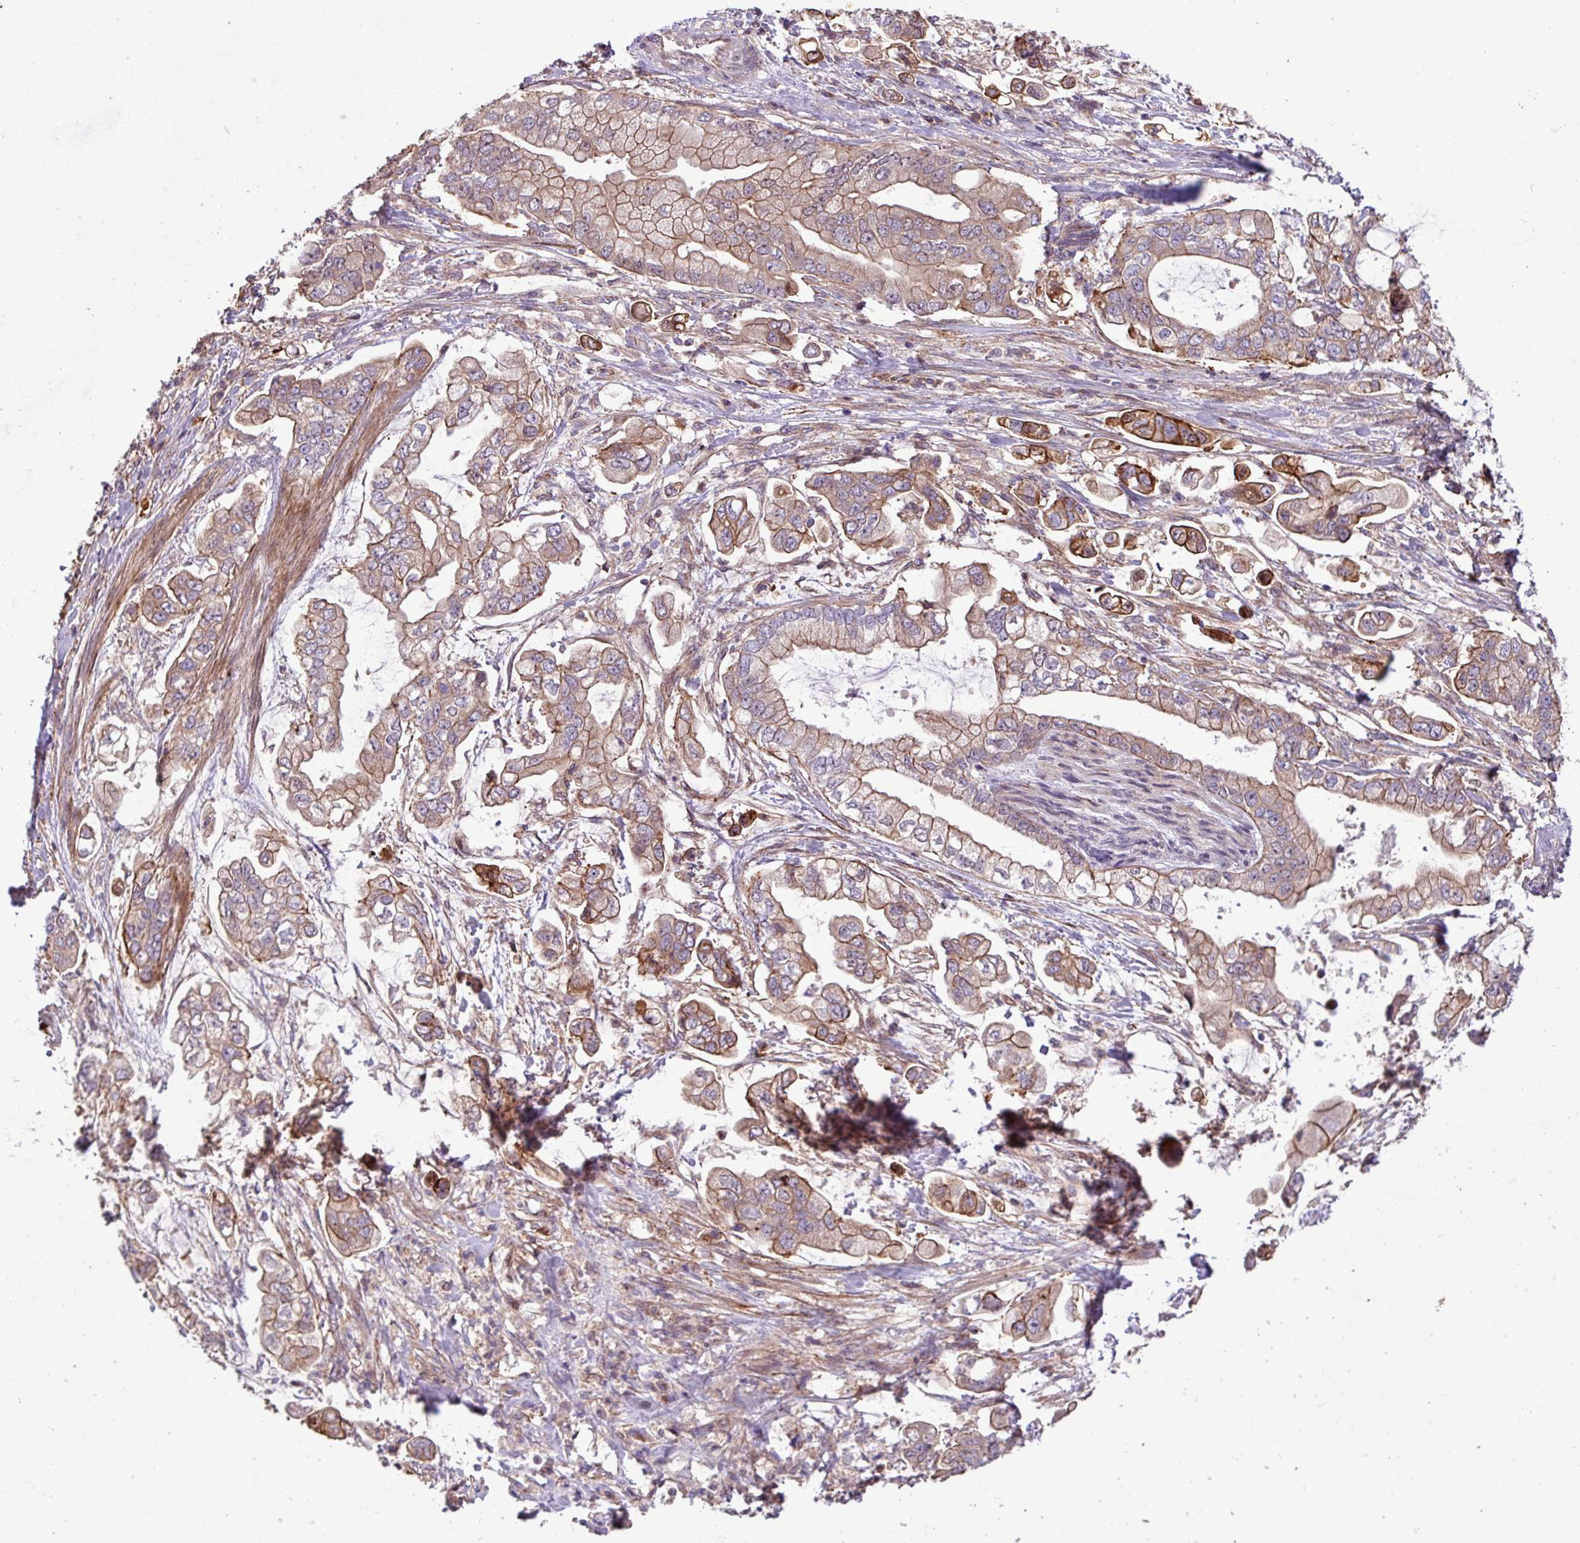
{"staining": {"intensity": "moderate", "quantity": ">75%", "location": "cytoplasmic/membranous,nuclear"}, "tissue": "stomach cancer", "cell_type": "Tumor cells", "image_type": "cancer", "snomed": [{"axis": "morphology", "description": "Adenocarcinoma, NOS"}, {"axis": "topography", "description": "Stomach"}], "caption": "Immunohistochemistry (IHC) photomicrograph of stomach adenocarcinoma stained for a protein (brown), which demonstrates medium levels of moderate cytoplasmic/membranous and nuclear positivity in about >75% of tumor cells.", "gene": "CNTRL", "patient": {"sex": "male", "age": 62}}